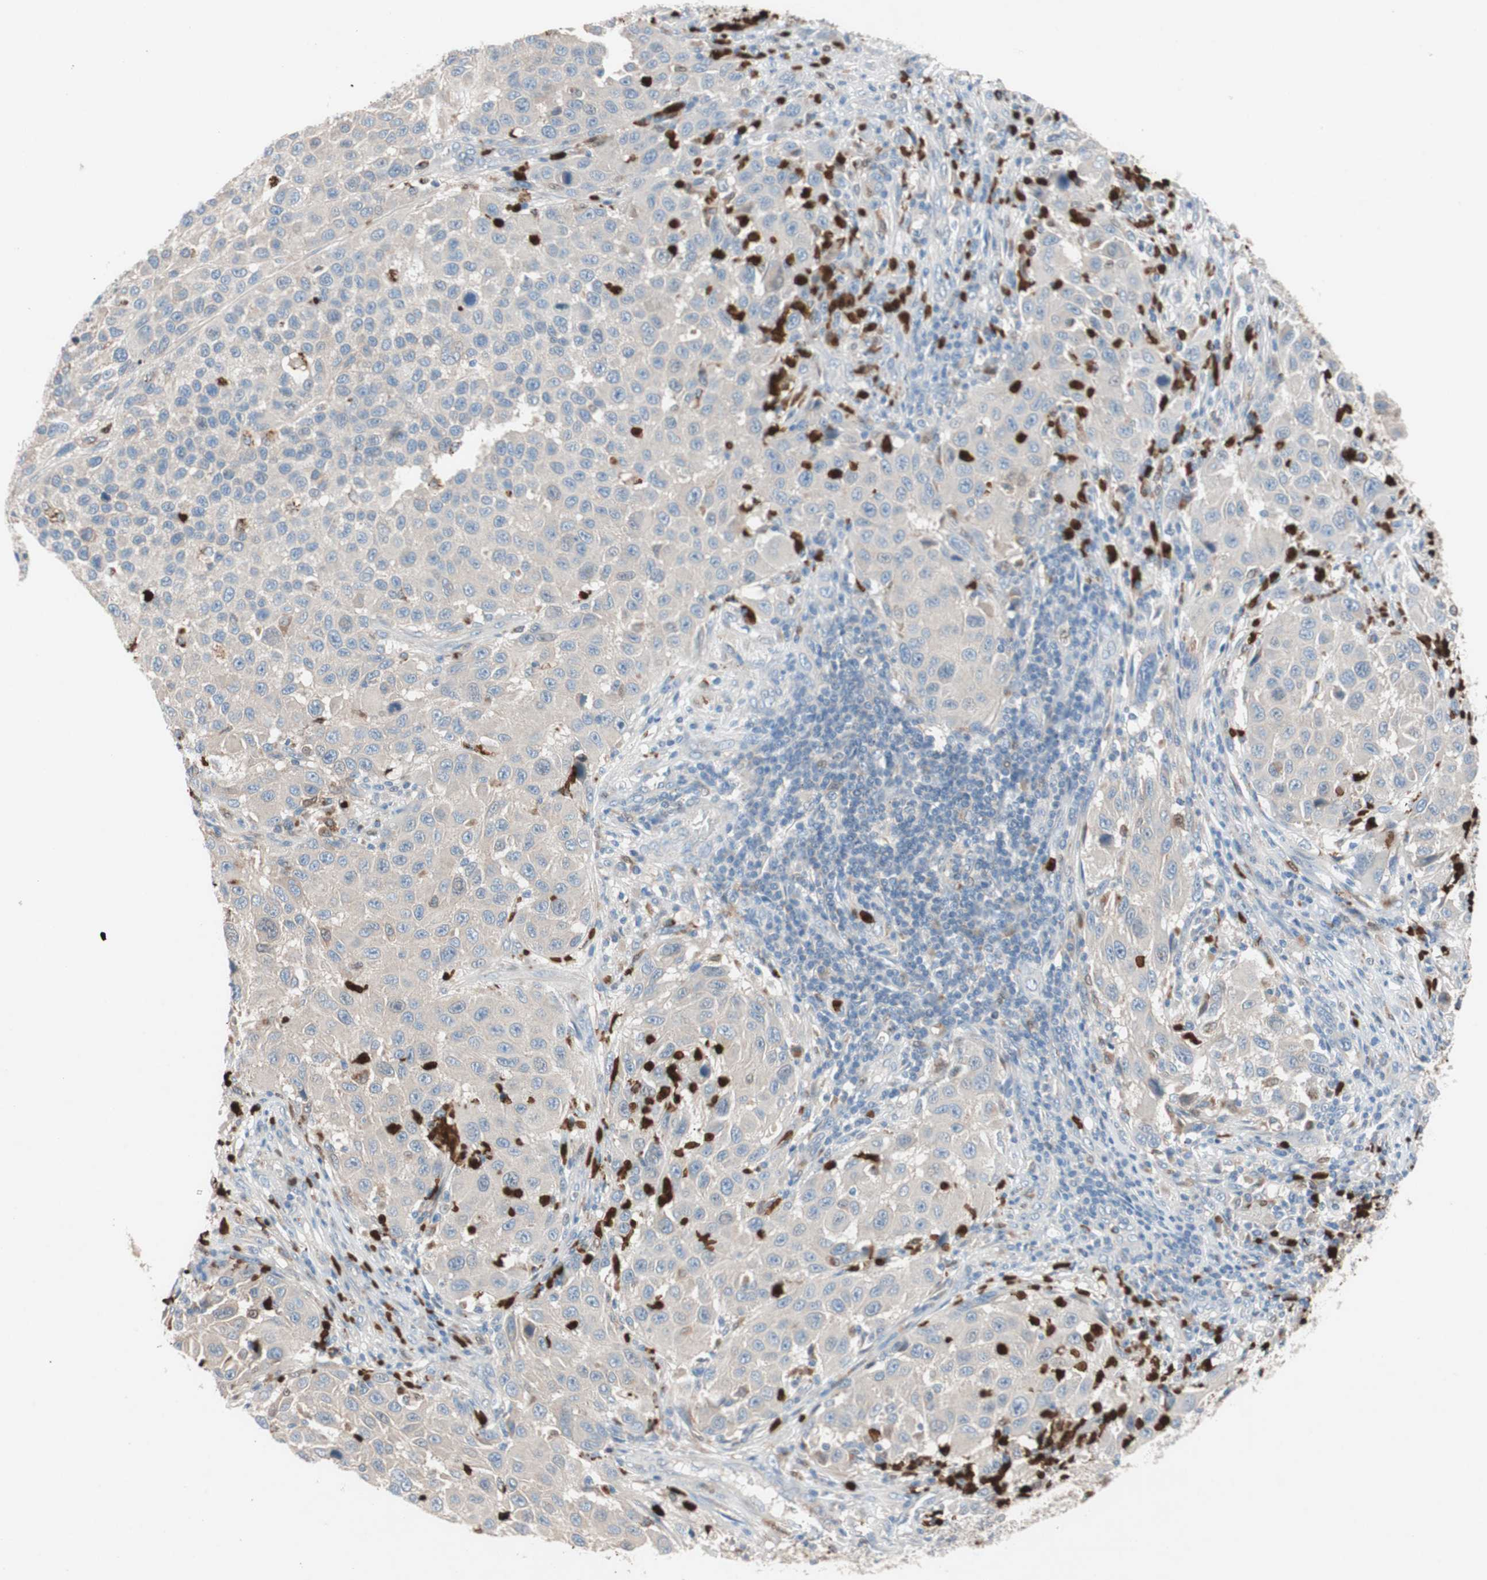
{"staining": {"intensity": "weak", "quantity": ">75%", "location": "cytoplasmic/membranous"}, "tissue": "melanoma", "cell_type": "Tumor cells", "image_type": "cancer", "snomed": [{"axis": "morphology", "description": "Malignant melanoma, Metastatic site"}, {"axis": "topography", "description": "Lymph node"}], "caption": "DAB immunohistochemical staining of human malignant melanoma (metastatic site) displays weak cytoplasmic/membranous protein expression in approximately >75% of tumor cells.", "gene": "CLEC4D", "patient": {"sex": "male", "age": 61}}